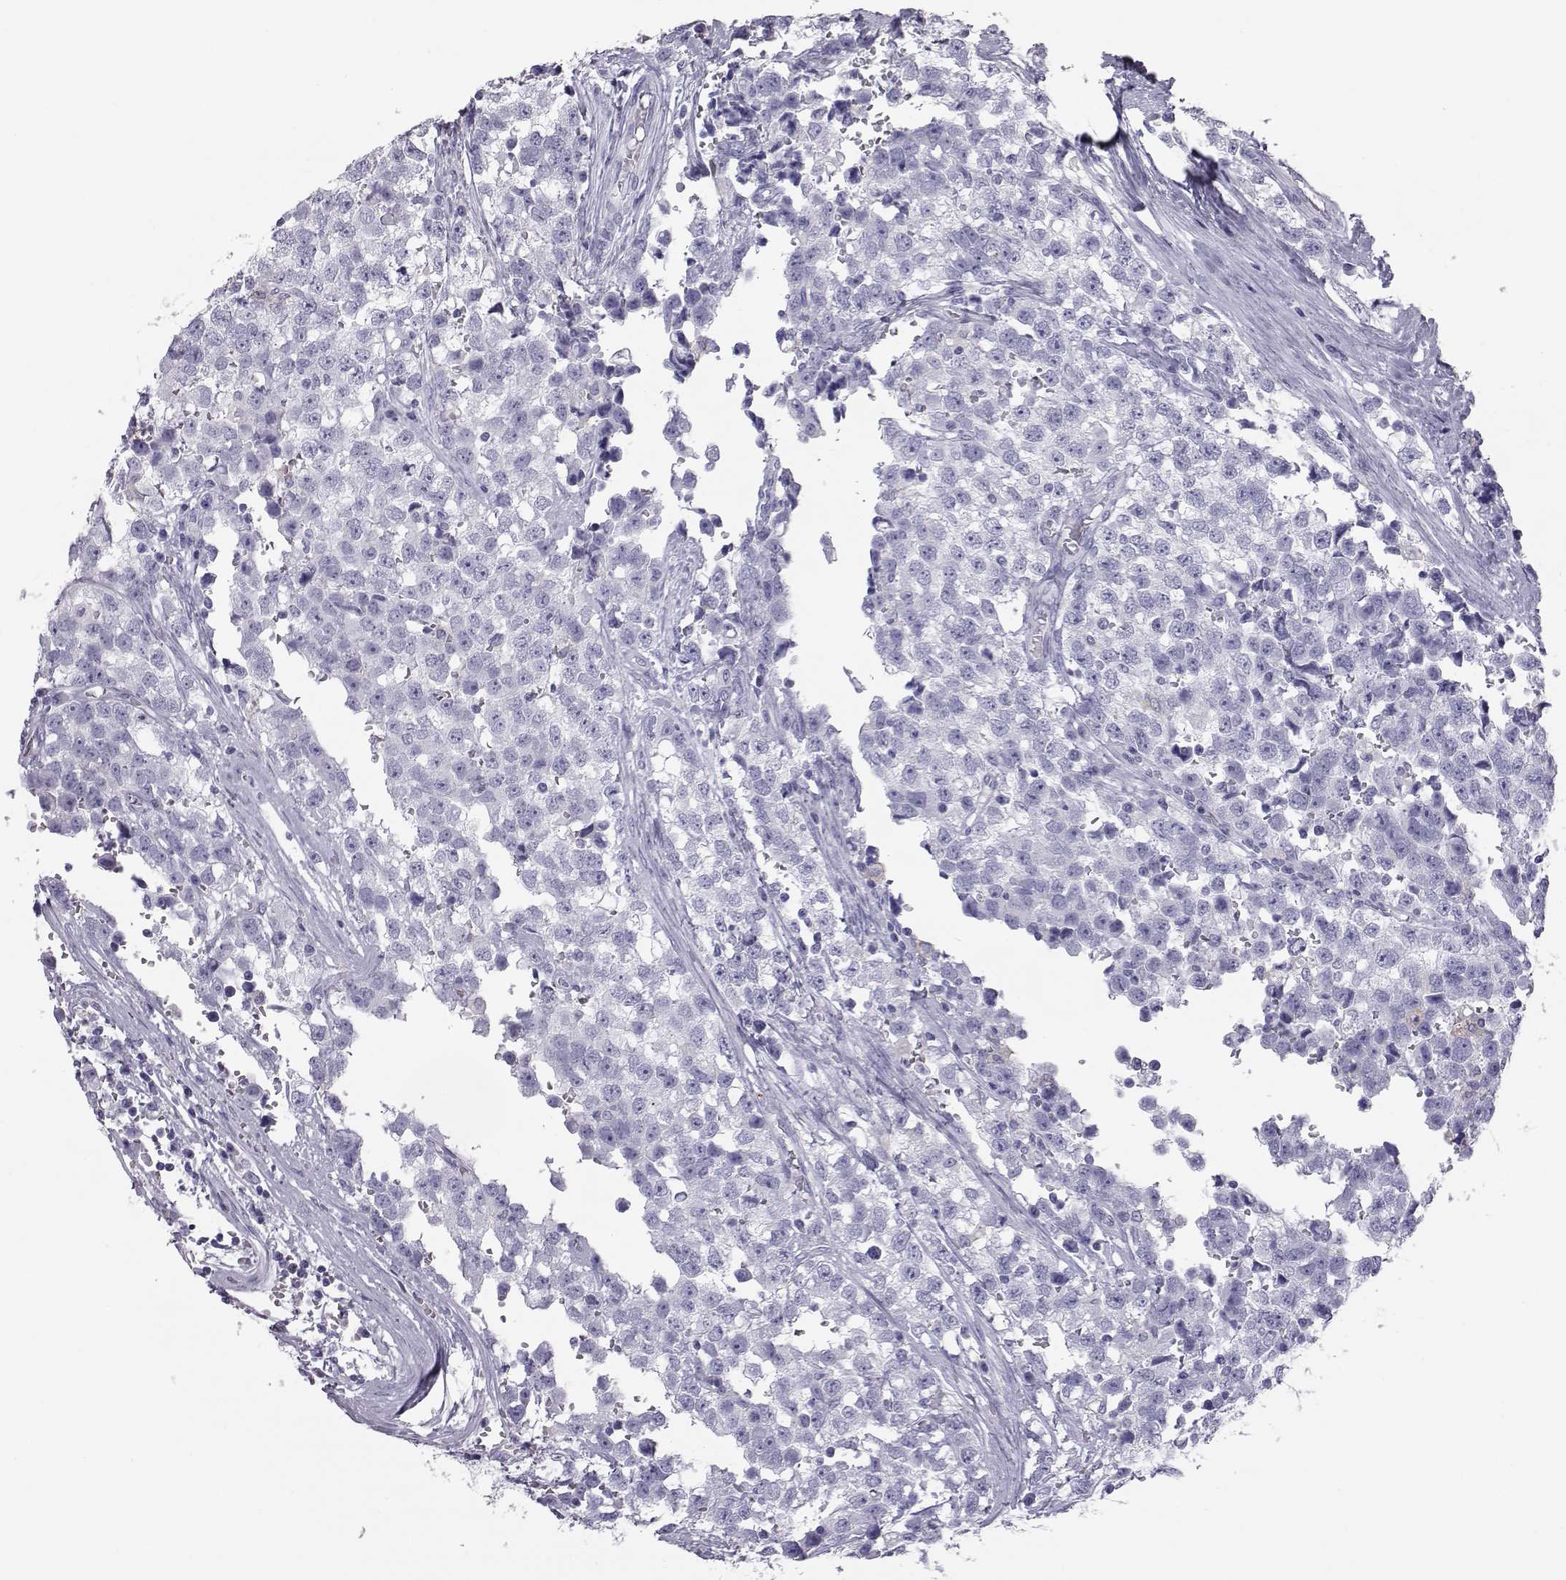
{"staining": {"intensity": "negative", "quantity": "none", "location": "none"}, "tissue": "testis cancer", "cell_type": "Tumor cells", "image_type": "cancer", "snomed": [{"axis": "morphology", "description": "Seminoma, NOS"}, {"axis": "topography", "description": "Testis"}], "caption": "Tumor cells are negative for protein expression in human testis cancer (seminoma).", "gene": "ITLN2", "patient": {"sex": "male", "age": 34}}